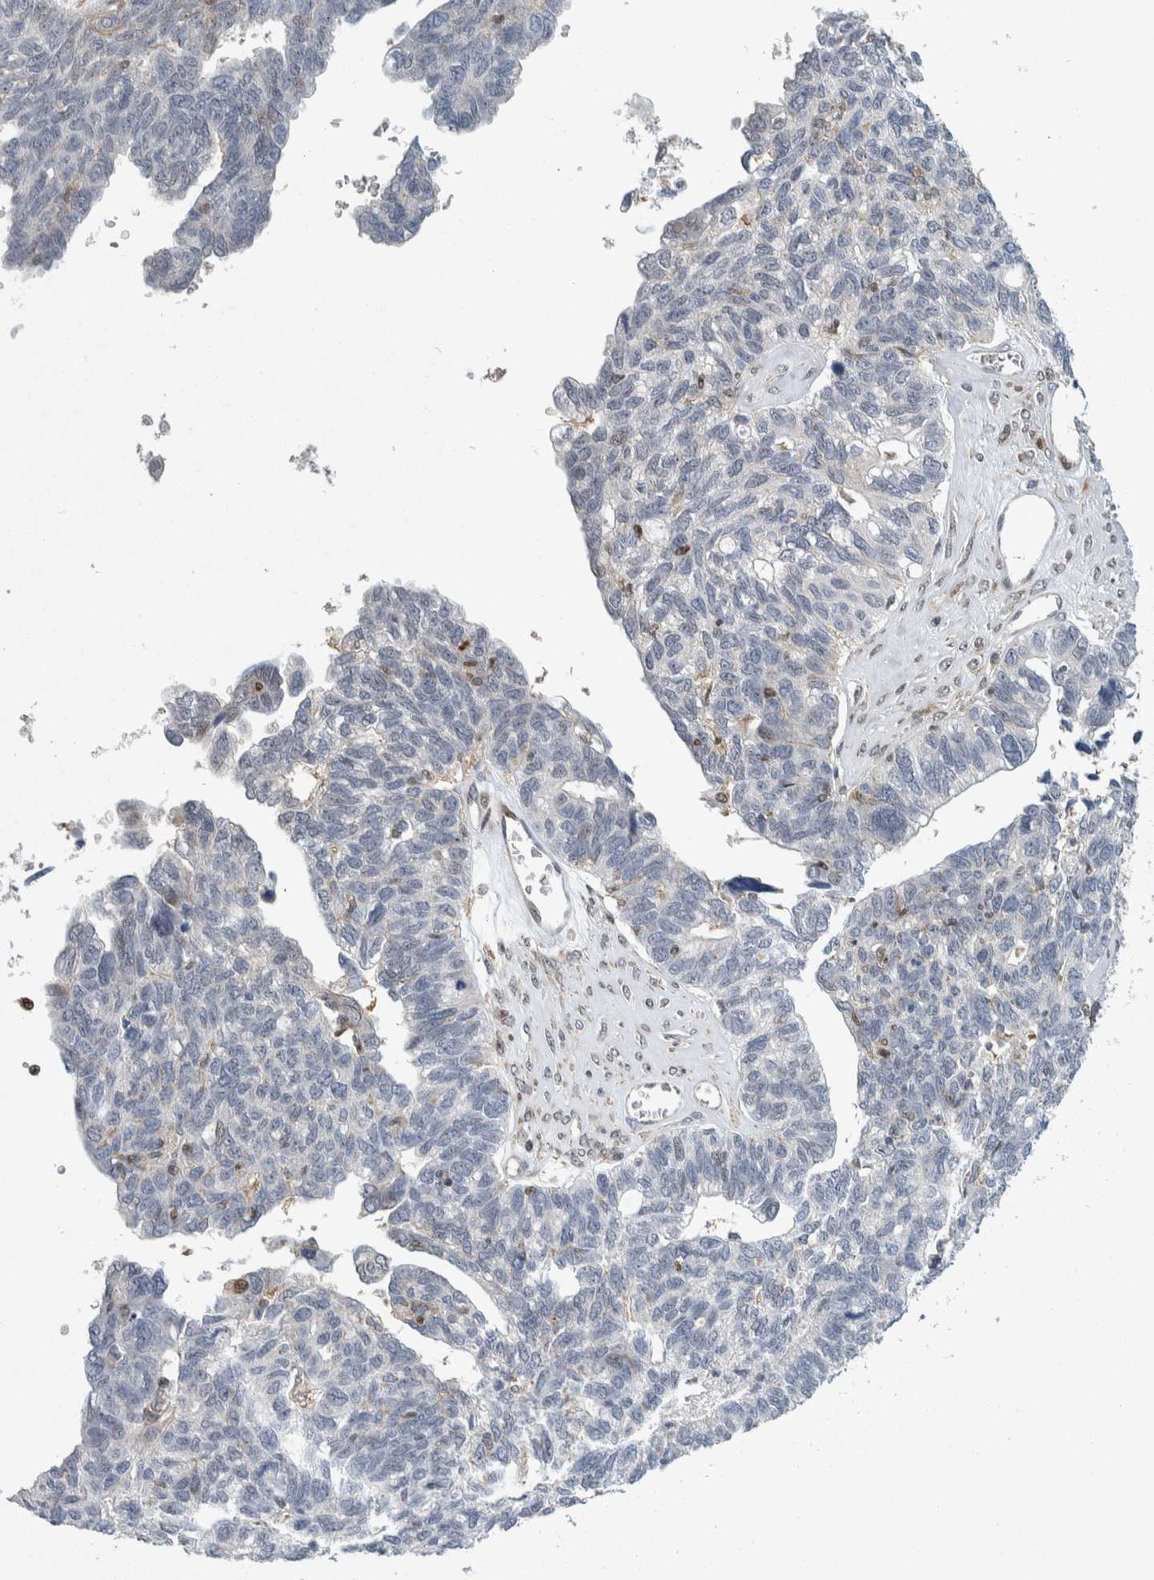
{"staining": {"intensity": "negative", "quantity": "none", "location": "none"}, "tissue": "ovarian cancer", "cell_type": "Tumor cells", "image_type": "cancer", "snomed": [{"axis": "morphology", "description": "Cystadenocarcinoma, serous, NOS"}, {"axis": "topography", "description": "Ovary"}], "caption": "The histopathology image displays no staining of tumor cells in ovarian serous cystadenocarcinoma.", "gene": "PTPA", "patient": {"sex": "female", "age": 79}}